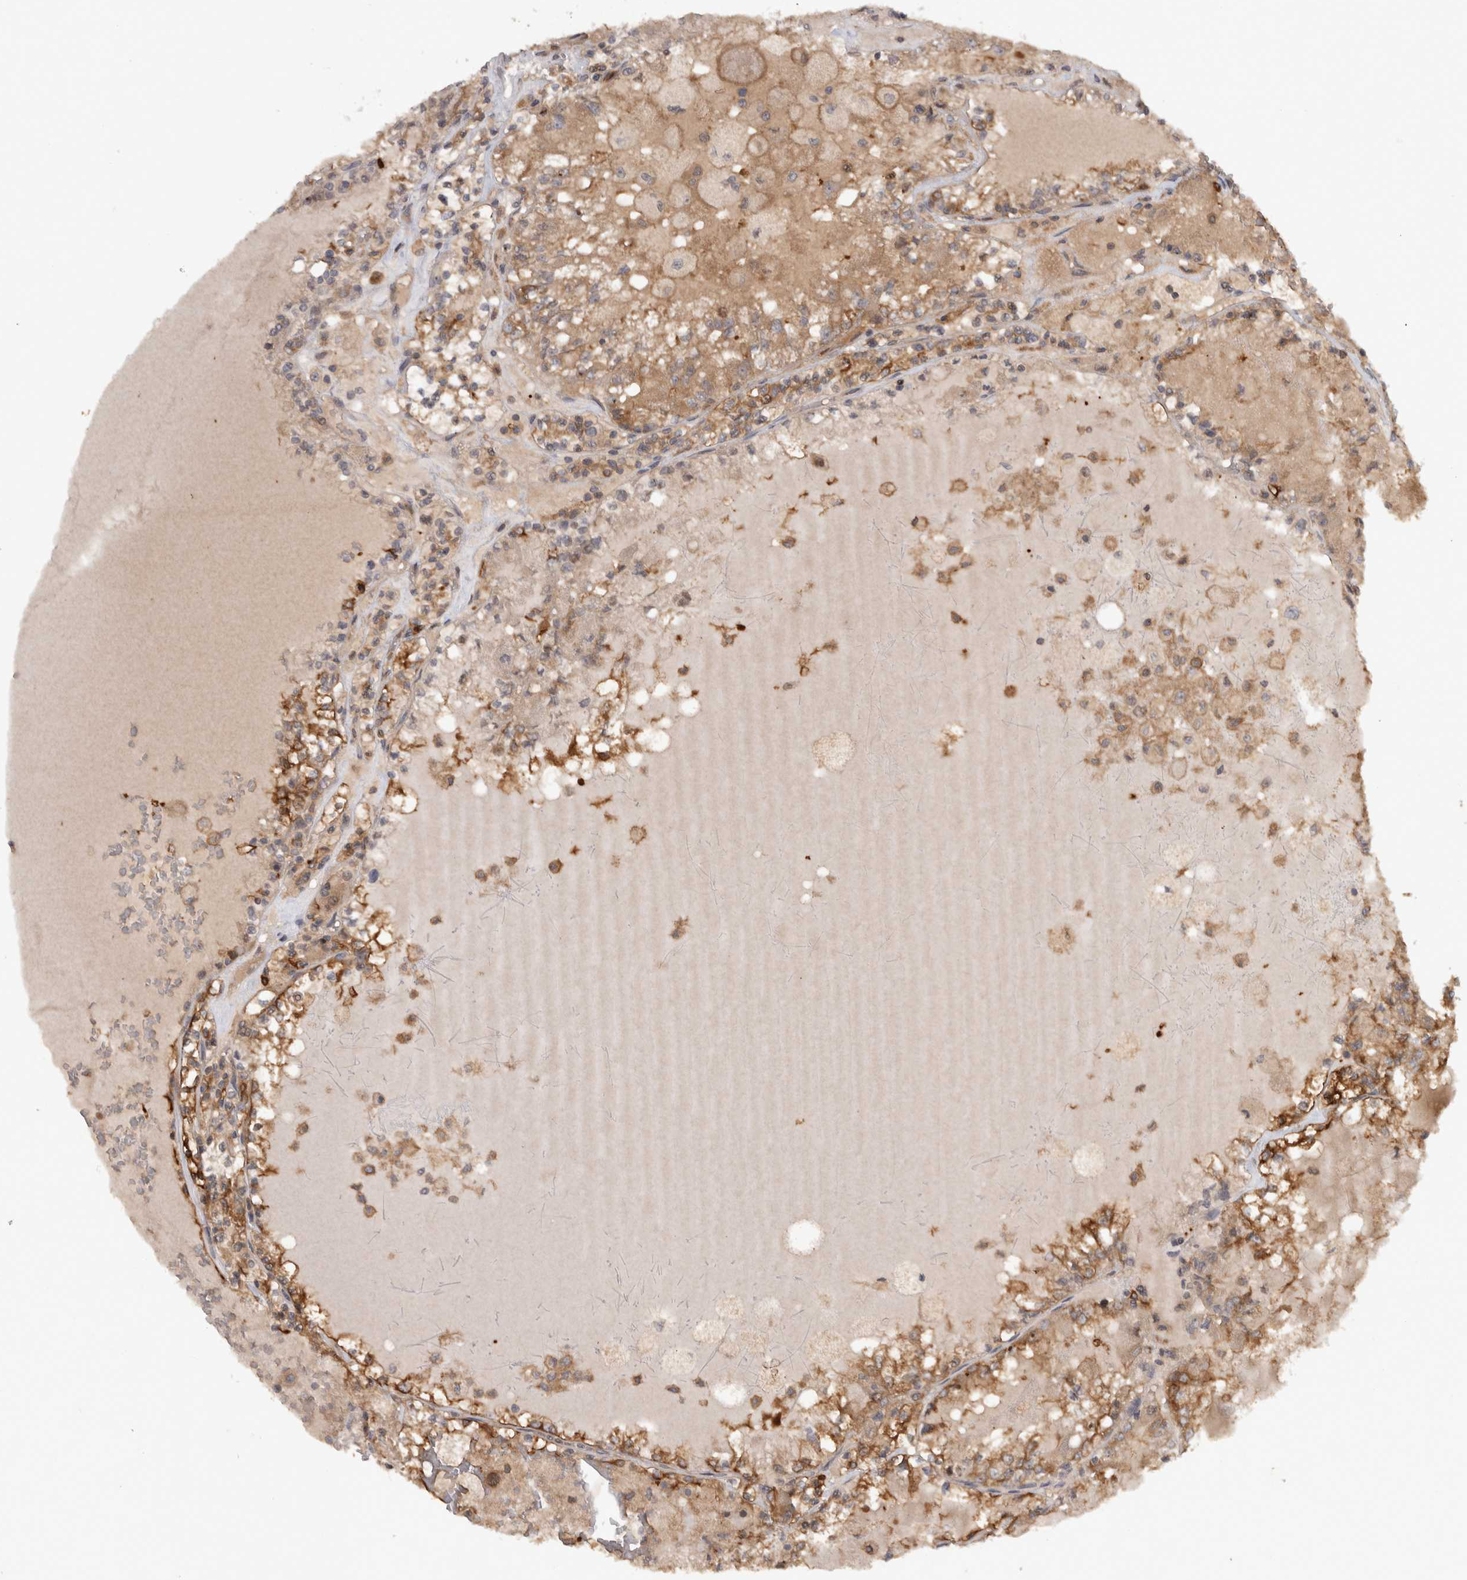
{"staining": {"intensity": "moderate", "quantity": ">75%", "location": "cytoplasmic/membranous"}, "tissue": "renal cancer", "cell_type": "Tumor cells", "image_type": "cancer", "snomed": [{"axis": "morphology", "description": "Adenocarcinoma, NOS"}, {"axis": "topography", "description": "Kidney"}], "caption": "Immunohistochemistry (IHC) (DAB (3,3'-diaminobenzidine)) staining of human adenocarcinoma (renal) reveals moderate cytoplasmic/membranous protein staining in about >75% of tumor cells.", "gene": "VEPH1", "patient": {"sex": "female", "age": 56}}